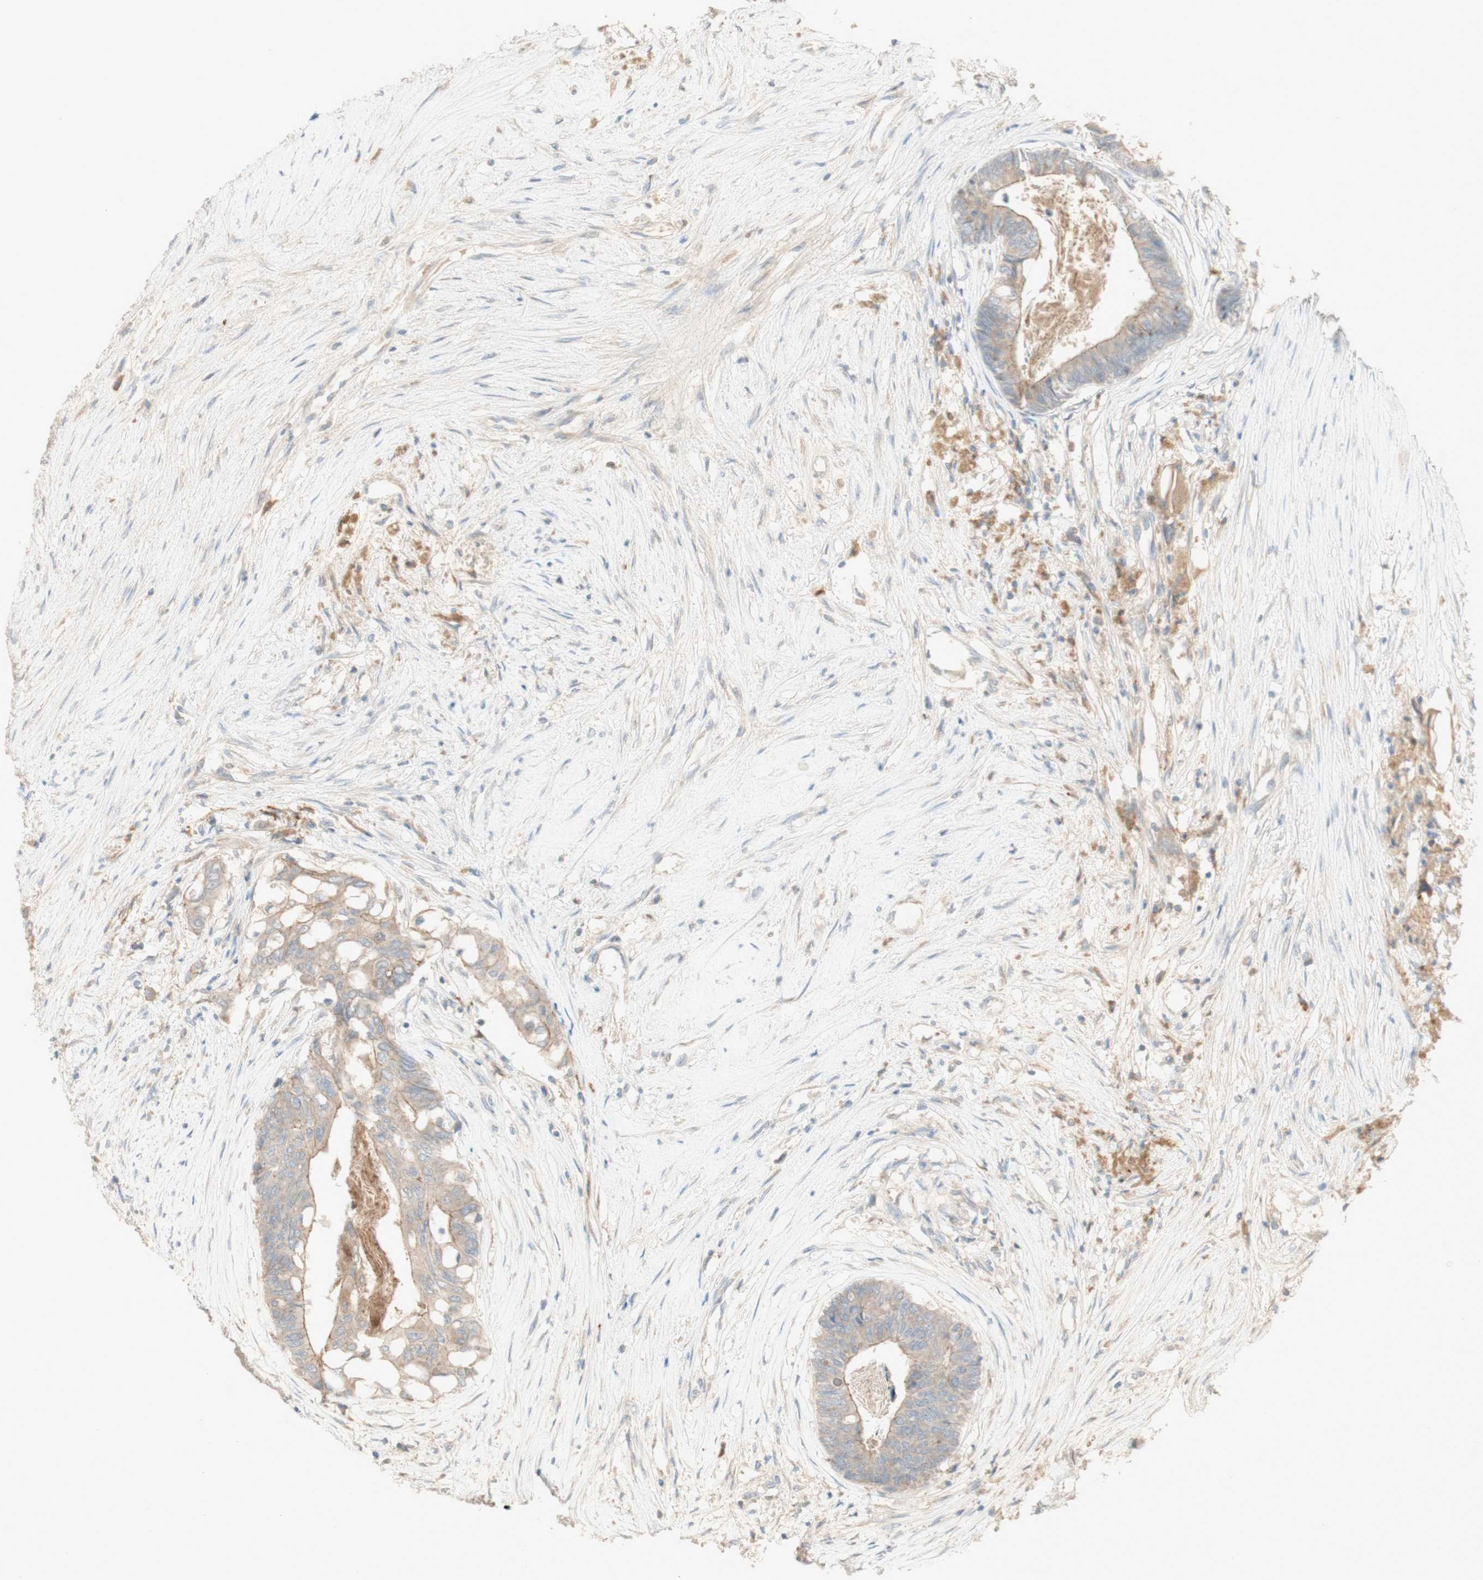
{"staining": {"intensity": "weak", "quantity": ">75%", "location": "cytoplasmic/membranous"}, "tissue": "colorectal cancer", "cell_type": "Tumor cells", "image_type": "cancer", "snomed": [{"axis": "morphology", "description": "Adenocarcinoma, NOS"}, {"axis": "topography", "description": "Rectum"}], "caption": "A low amount of weak cytoplasmic/membranous positivity is seen in about >75% of tumor cells in adenocarcinoma (colorectal) tissue. Using DAB (brown) and hematoxylin (blue) stains, captured at high magnification using brightfield microscopy.", "gene": "PTGER4", "patient": {"sex": "male", "age": 63}}